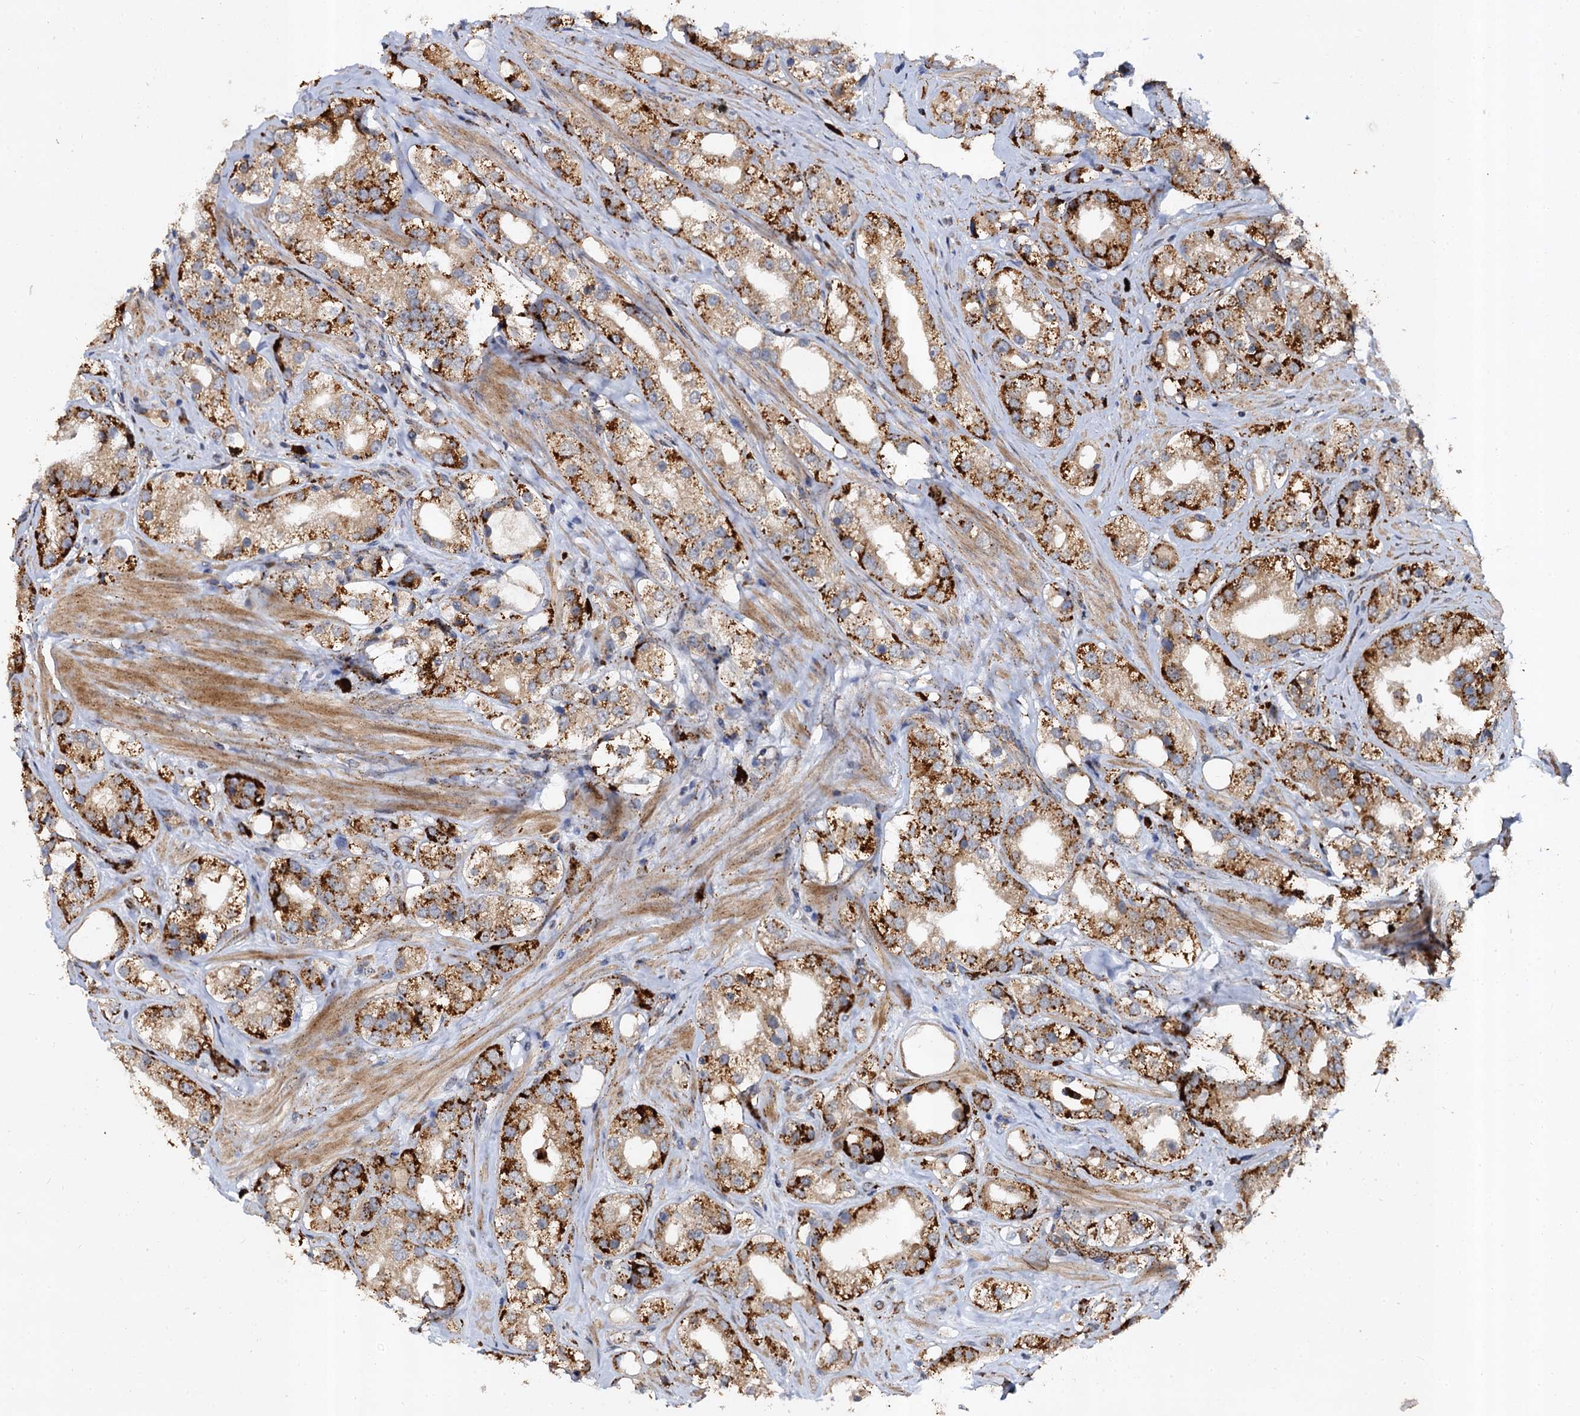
{"staining": {"intensity": "strong", "quantity": ">75%", "location": "cytoplasmic/membranous"}, "tissue": "prostate cancer", "cell_type": "Tumor cells", "image_type": "cancer", "snomed": [{"axis": "morphology", "description": "Adenocarcinoma, NOS"}, {"axis": "topography", "description": "Prostate"}], "caption": "Prostate adenocarcinoma was stained to show a protein in brown. There is high levels of strong cytoplasmic/membranous expression in about >75% of tumor cells.", "gene": "GBA1", "patient": {"sex": "male", "age": 79}}